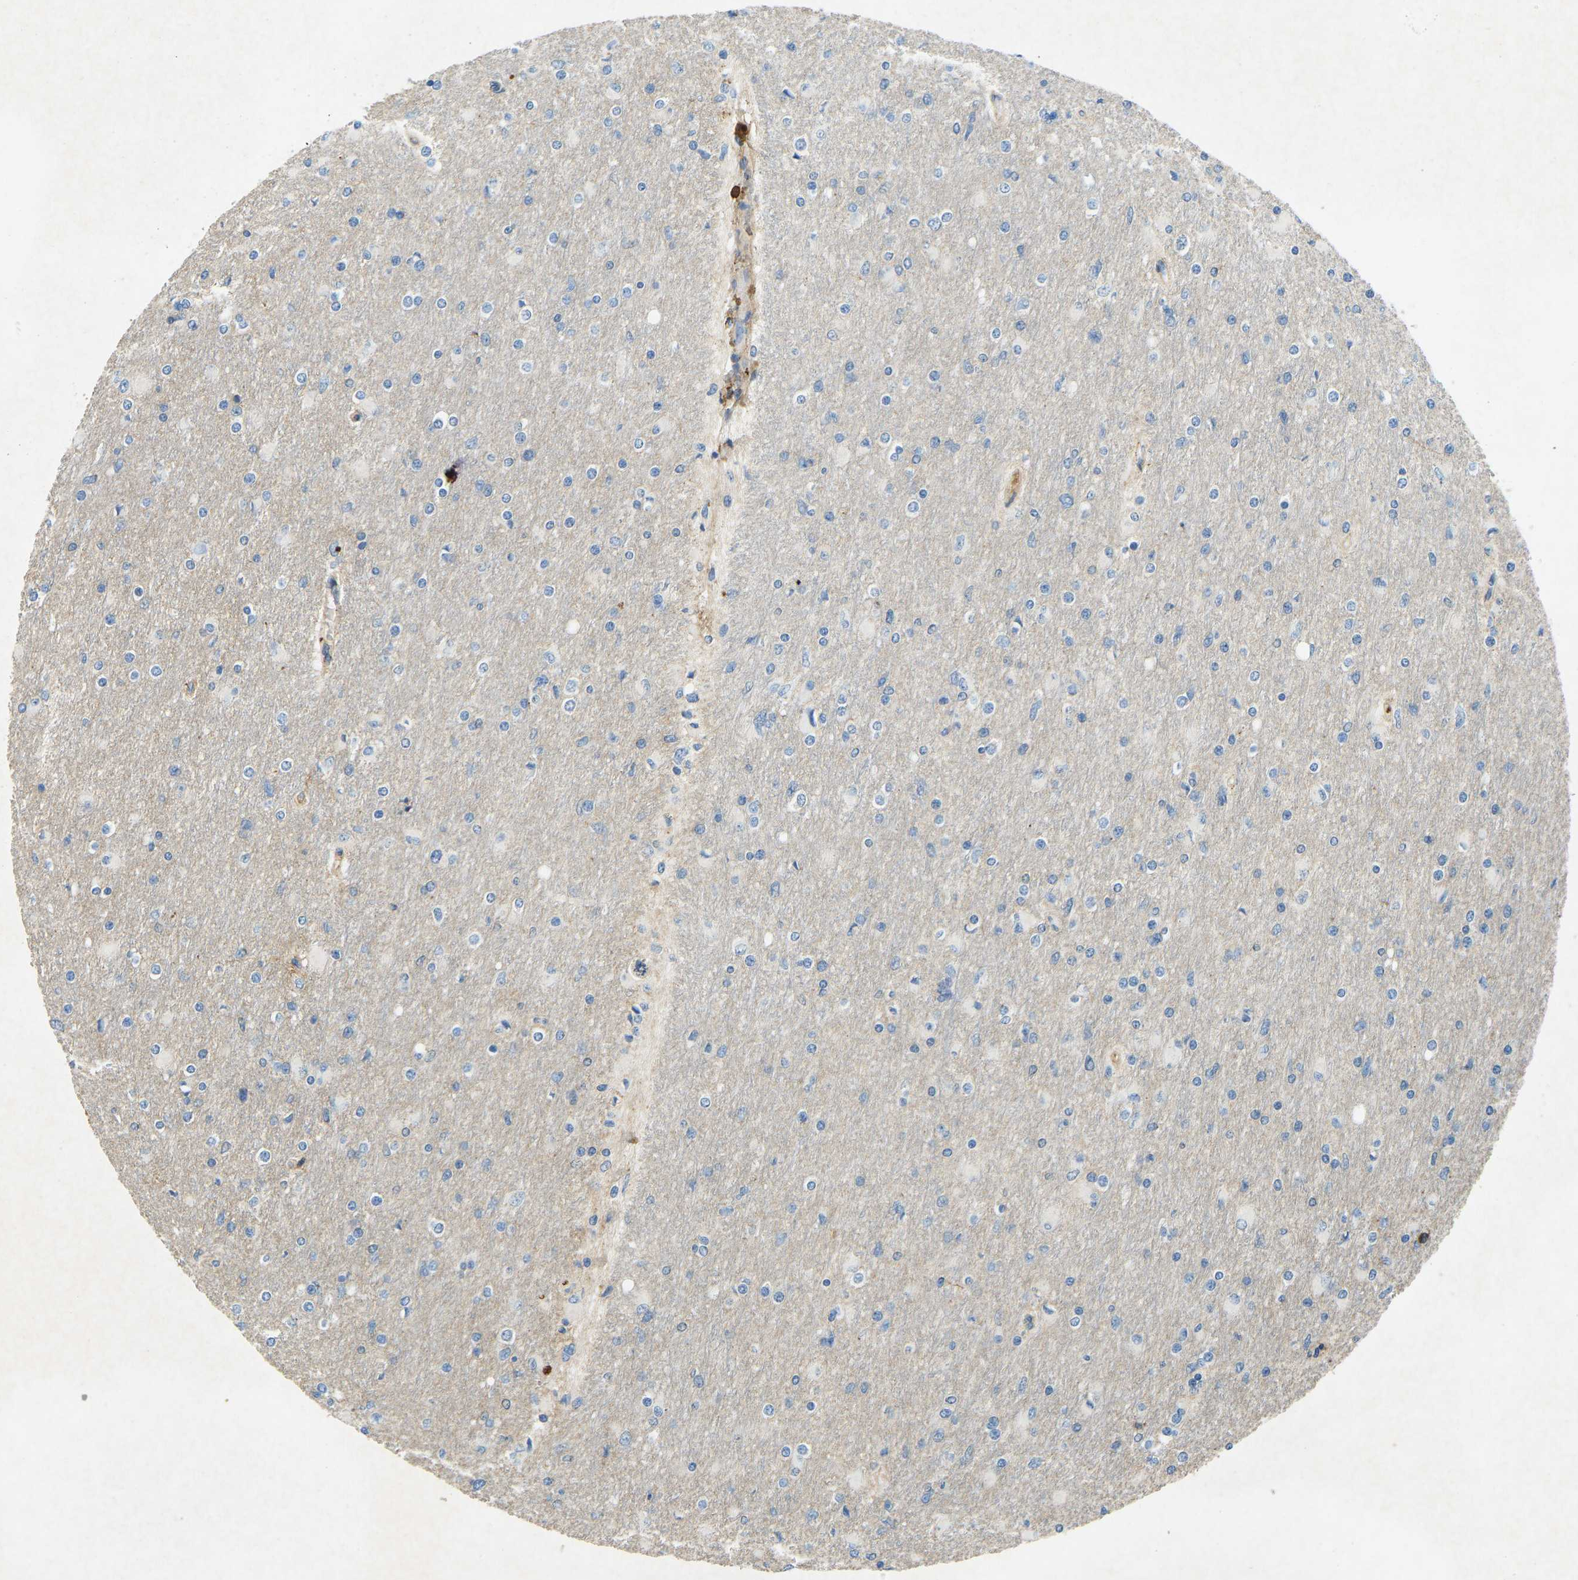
{"staining": {"intensity": "negative", "quantity": "none", "location": "none"}, "tissue": "glioma", "cell_type": "Tumor cells", "image_type": "cancer", "snomed": [{"axis": "morphology", "description": "Glioma, malignant, High grade"}, {"axis": "topography", "description": "Cerebral cortex"}], "caption": "High-grade glioma (malignant) was stained to show a protein in brown. There is no significant positivity in tumor cells.", "gene": "THBS4", "patient": {"sex": "female", "age": 36}}